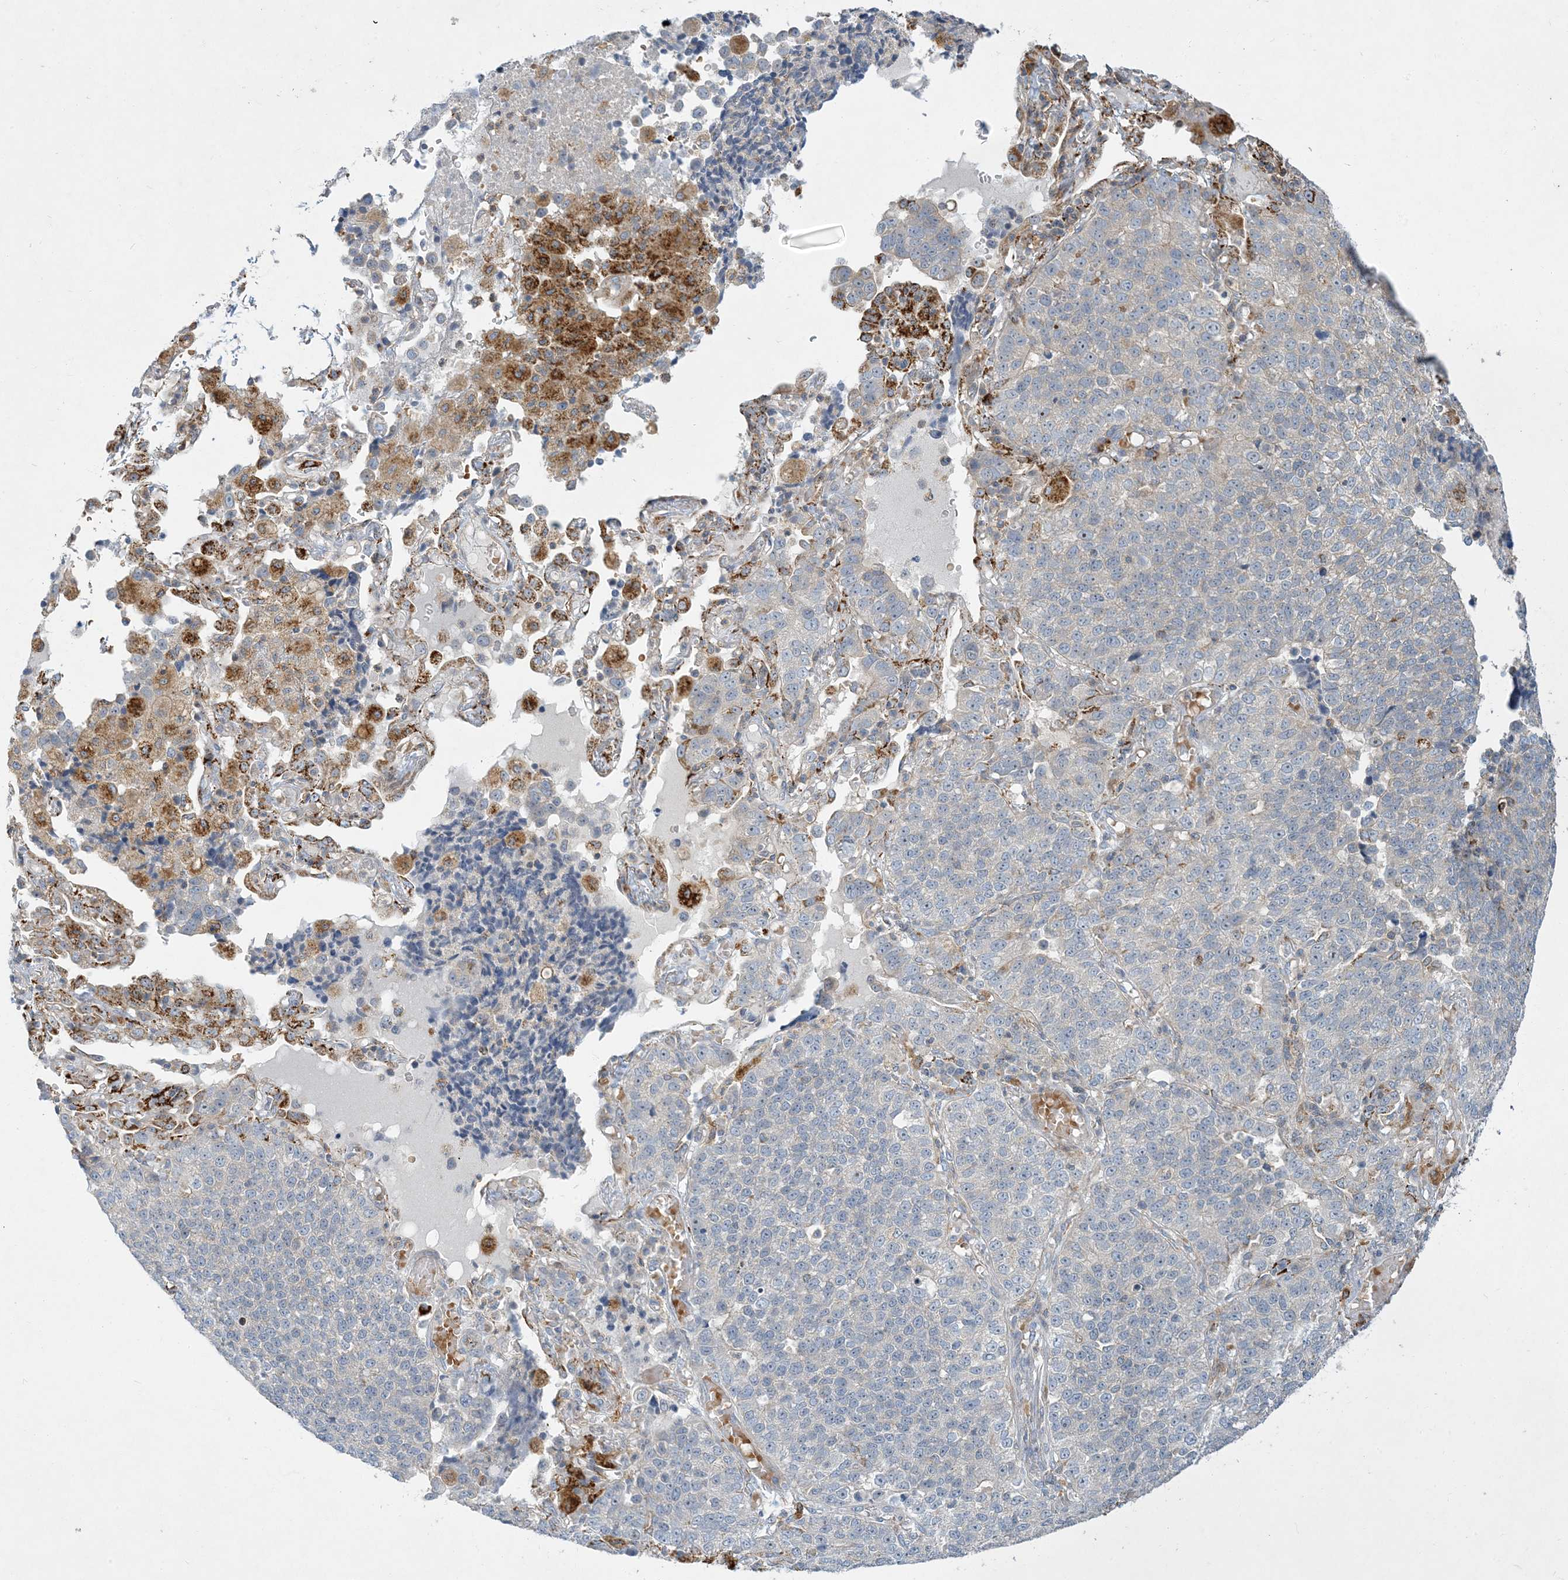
{"staining": {"intensity": "negative", "quantity": "none", "location": "none"}, "tissue": "lung cancer", "cell_type": "Tumor cells", "image_type": "cancer", "snomed": [{"axis": "morphology", "description": "Adenocarcinoma, NOS"}, {"axis": "topography", "description": "Lung"}], "caption": "The immunohistochemistry (IHC) micrograph has no significant expression in tumor cells of lung cancer tissue. Brightfield microscopy of IHC stained with DAB (brown) and hematoxylin (blue), captured at high magnification.", "gene": "LTN1", "patient": {"sex": "male", "age": 49}}